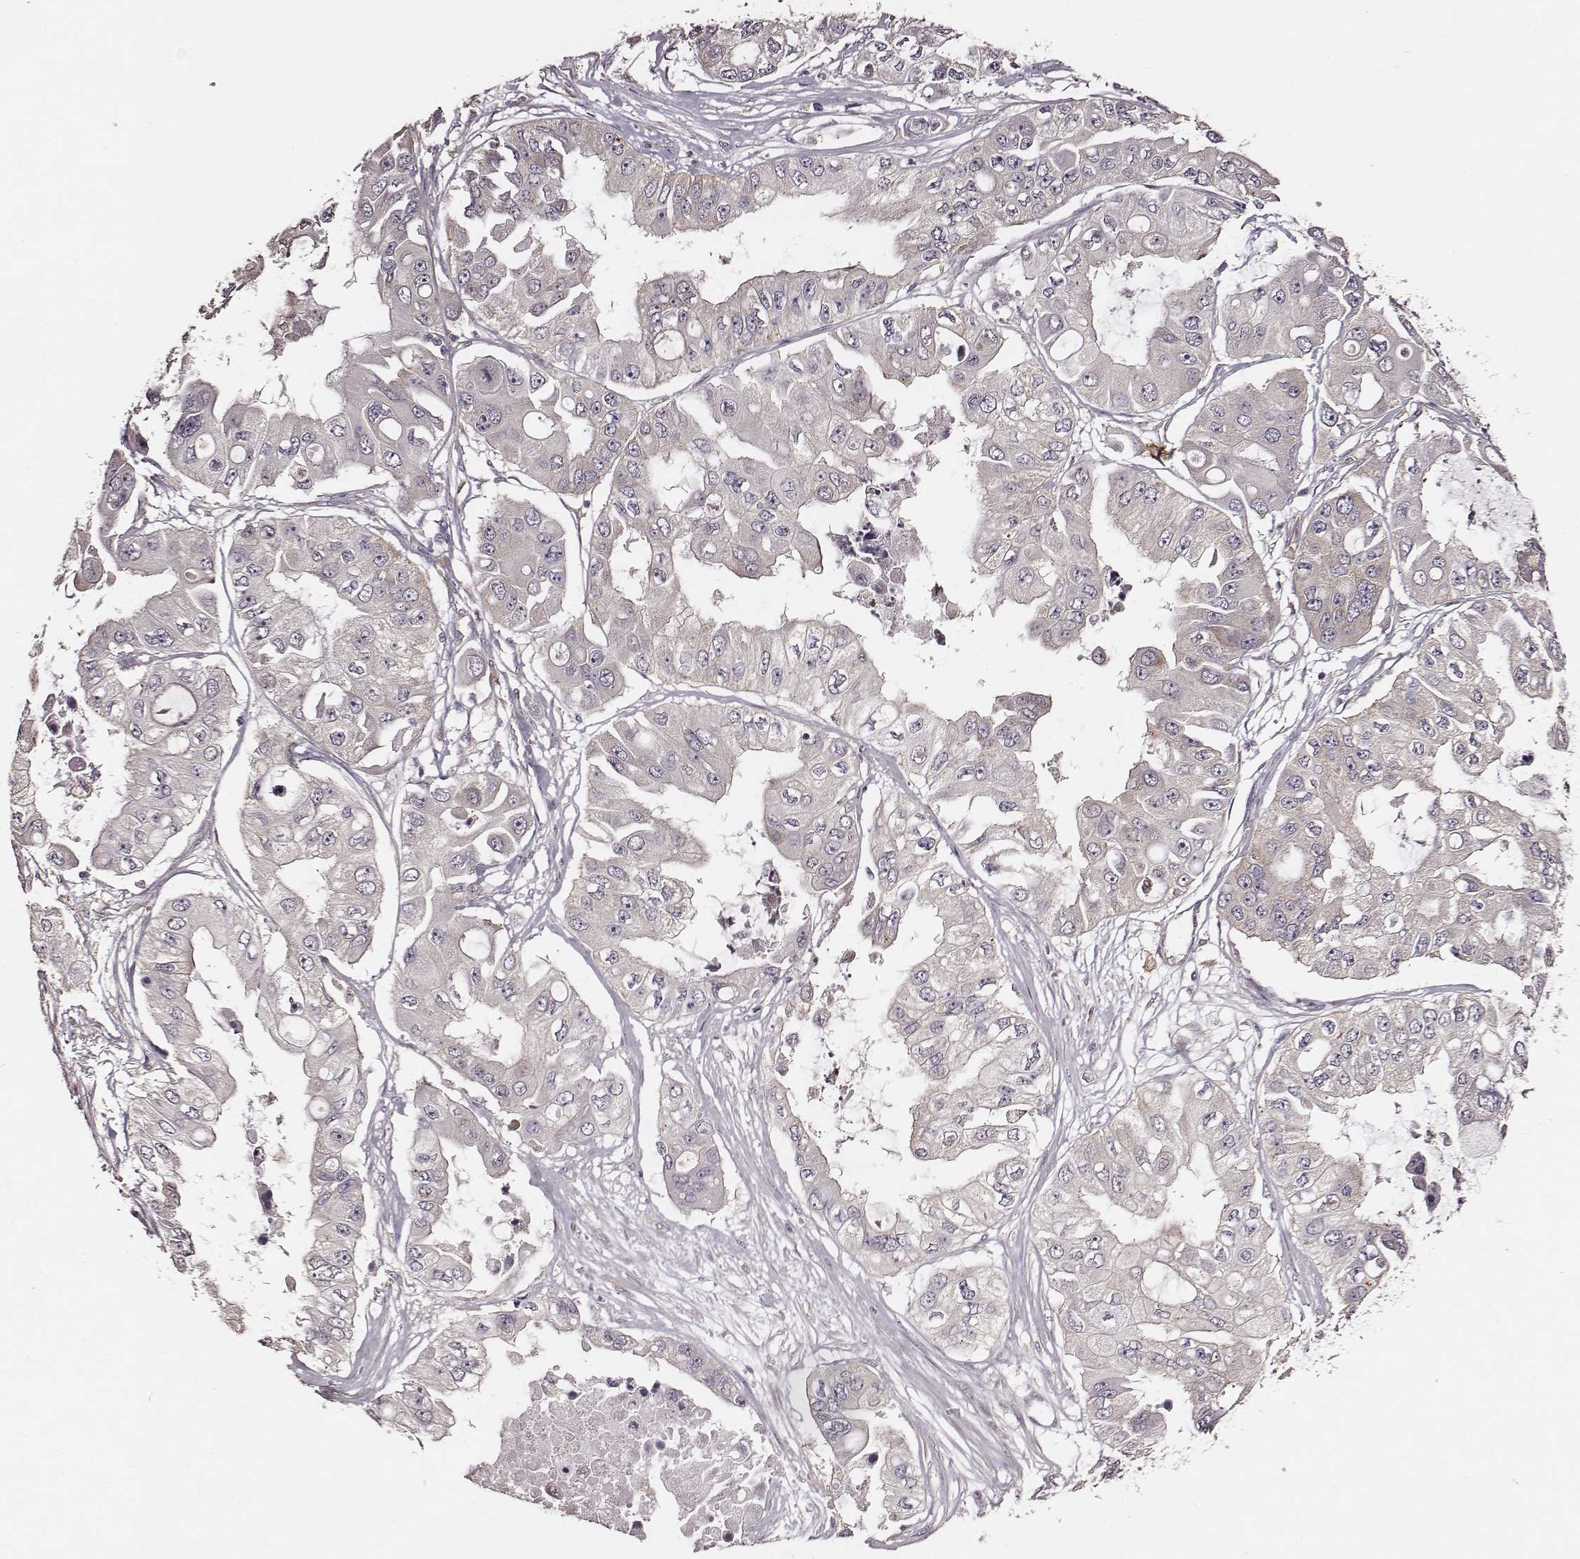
{"staining": {"intensity": "negative", "quantity": "none", "location": "none"}, "tissue": "ovarian cancer", "cell_type": "Tumor cells", "image_type": "cancer", "snomed": [{"axis": "morphology", "description": "Cystadenocarcinoma, serous, NOS"}, {"axis": "topography", "description": "Ovary"}], "caption": "This is an immunohistochemistry histopathology image of human ovarian cancer (serous cystadenocarcinoma). There is no expression in tumor cells.", "gene": "VPS26A", "patient": {"sex": "female", "age": 56}}